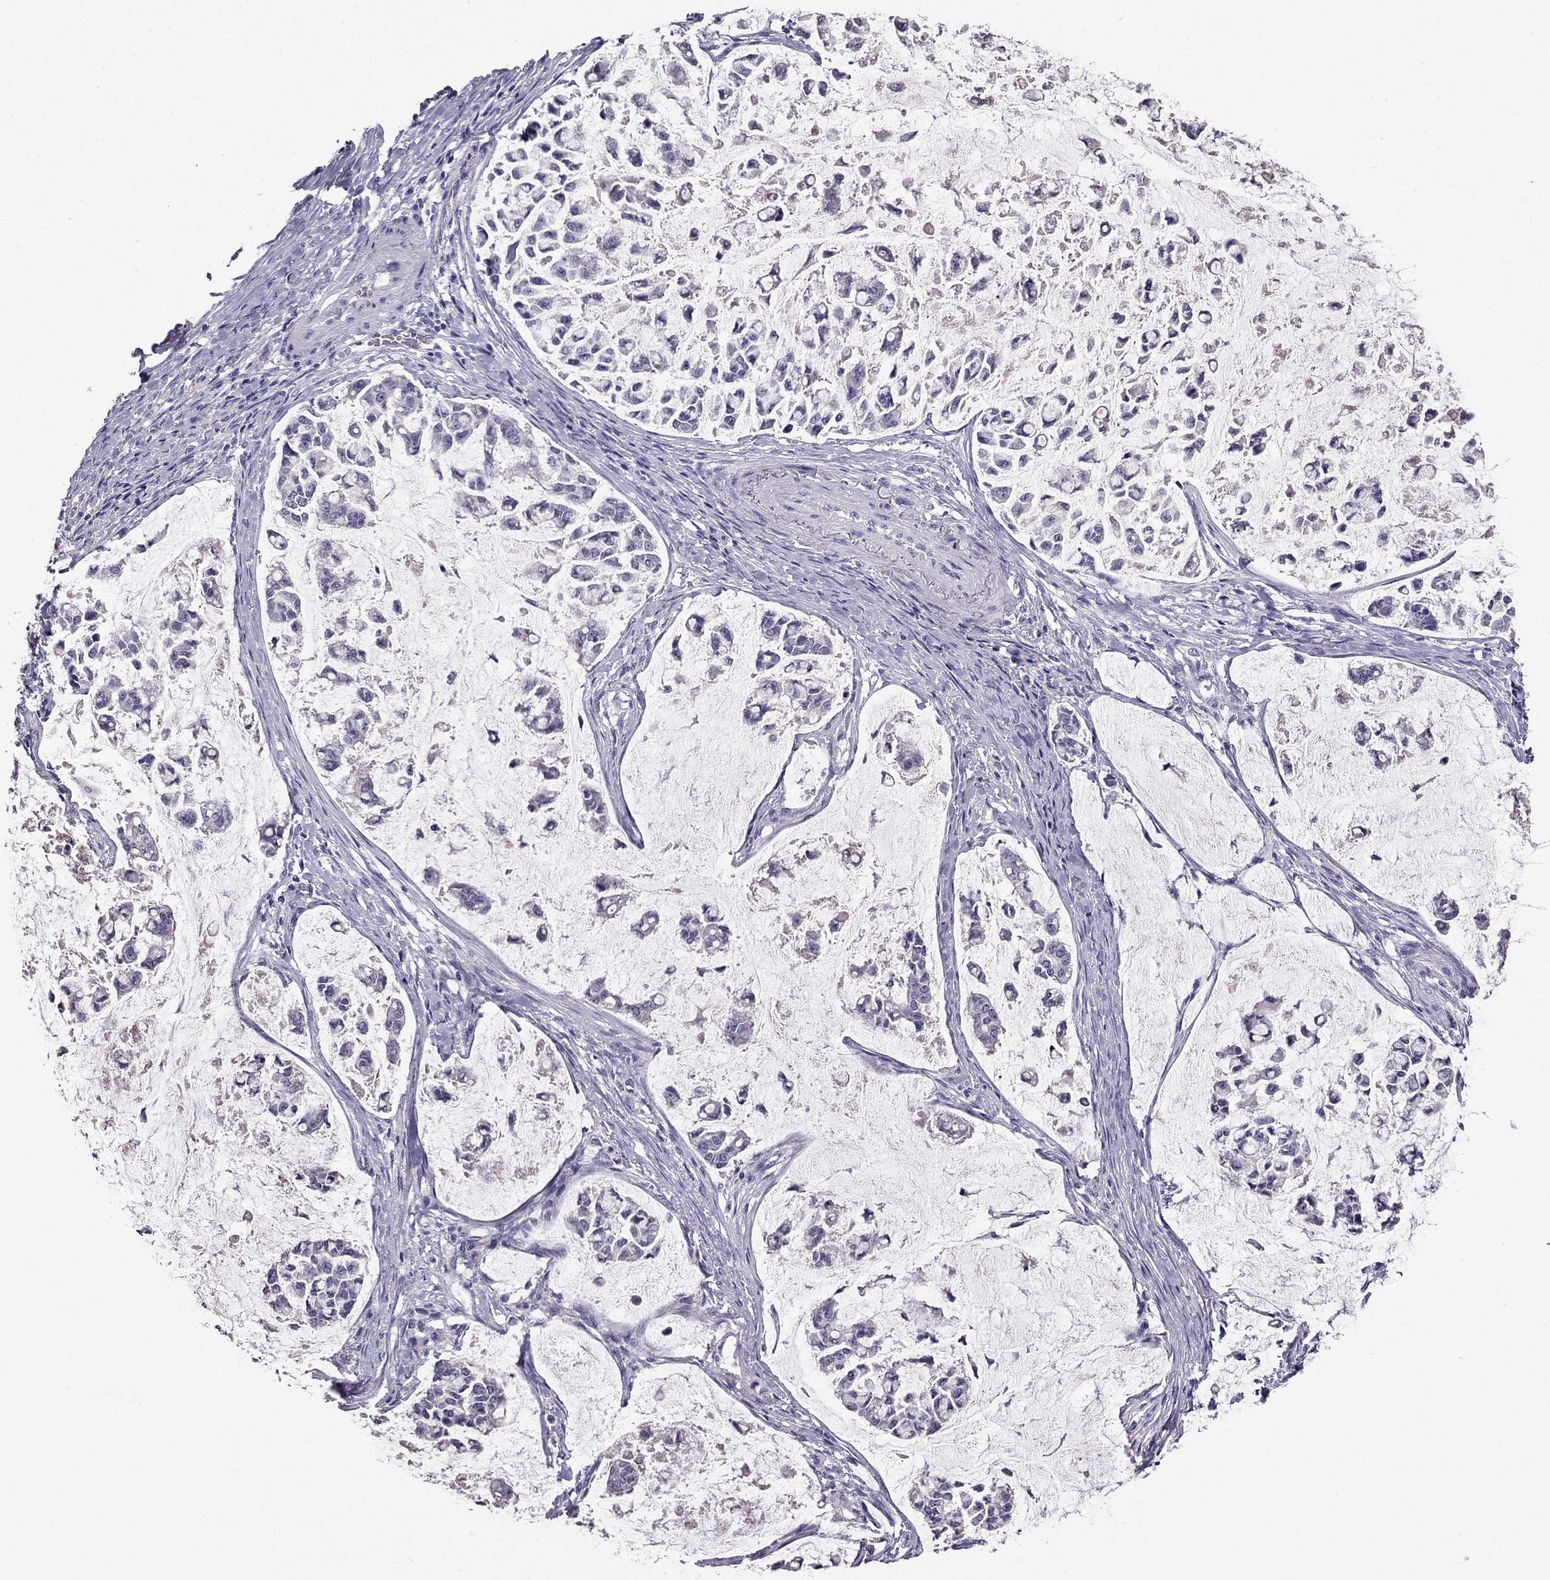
{"staining": {"intensity": "negative", "quantity": "none", "location": "none"}, "tissue": "stomach cancer", "cell_type": "Tumor cells", "image_type": "cancer", "snomed": [{"axis": "morphology", "description": "Adenocarcinoma, NOS"}, {"axis": "topography", "description": "Stomach"}], "caption": "Immunohistochemistry (IHC) micrograph of stomach cancer (adenocarcinoma) stained for a protein (brown), which demonstrates no positivity in tumor cells. Nuclei are stained in blue.", "gene": "SCG5", "patient": {"sex": "male", "age": 82}}